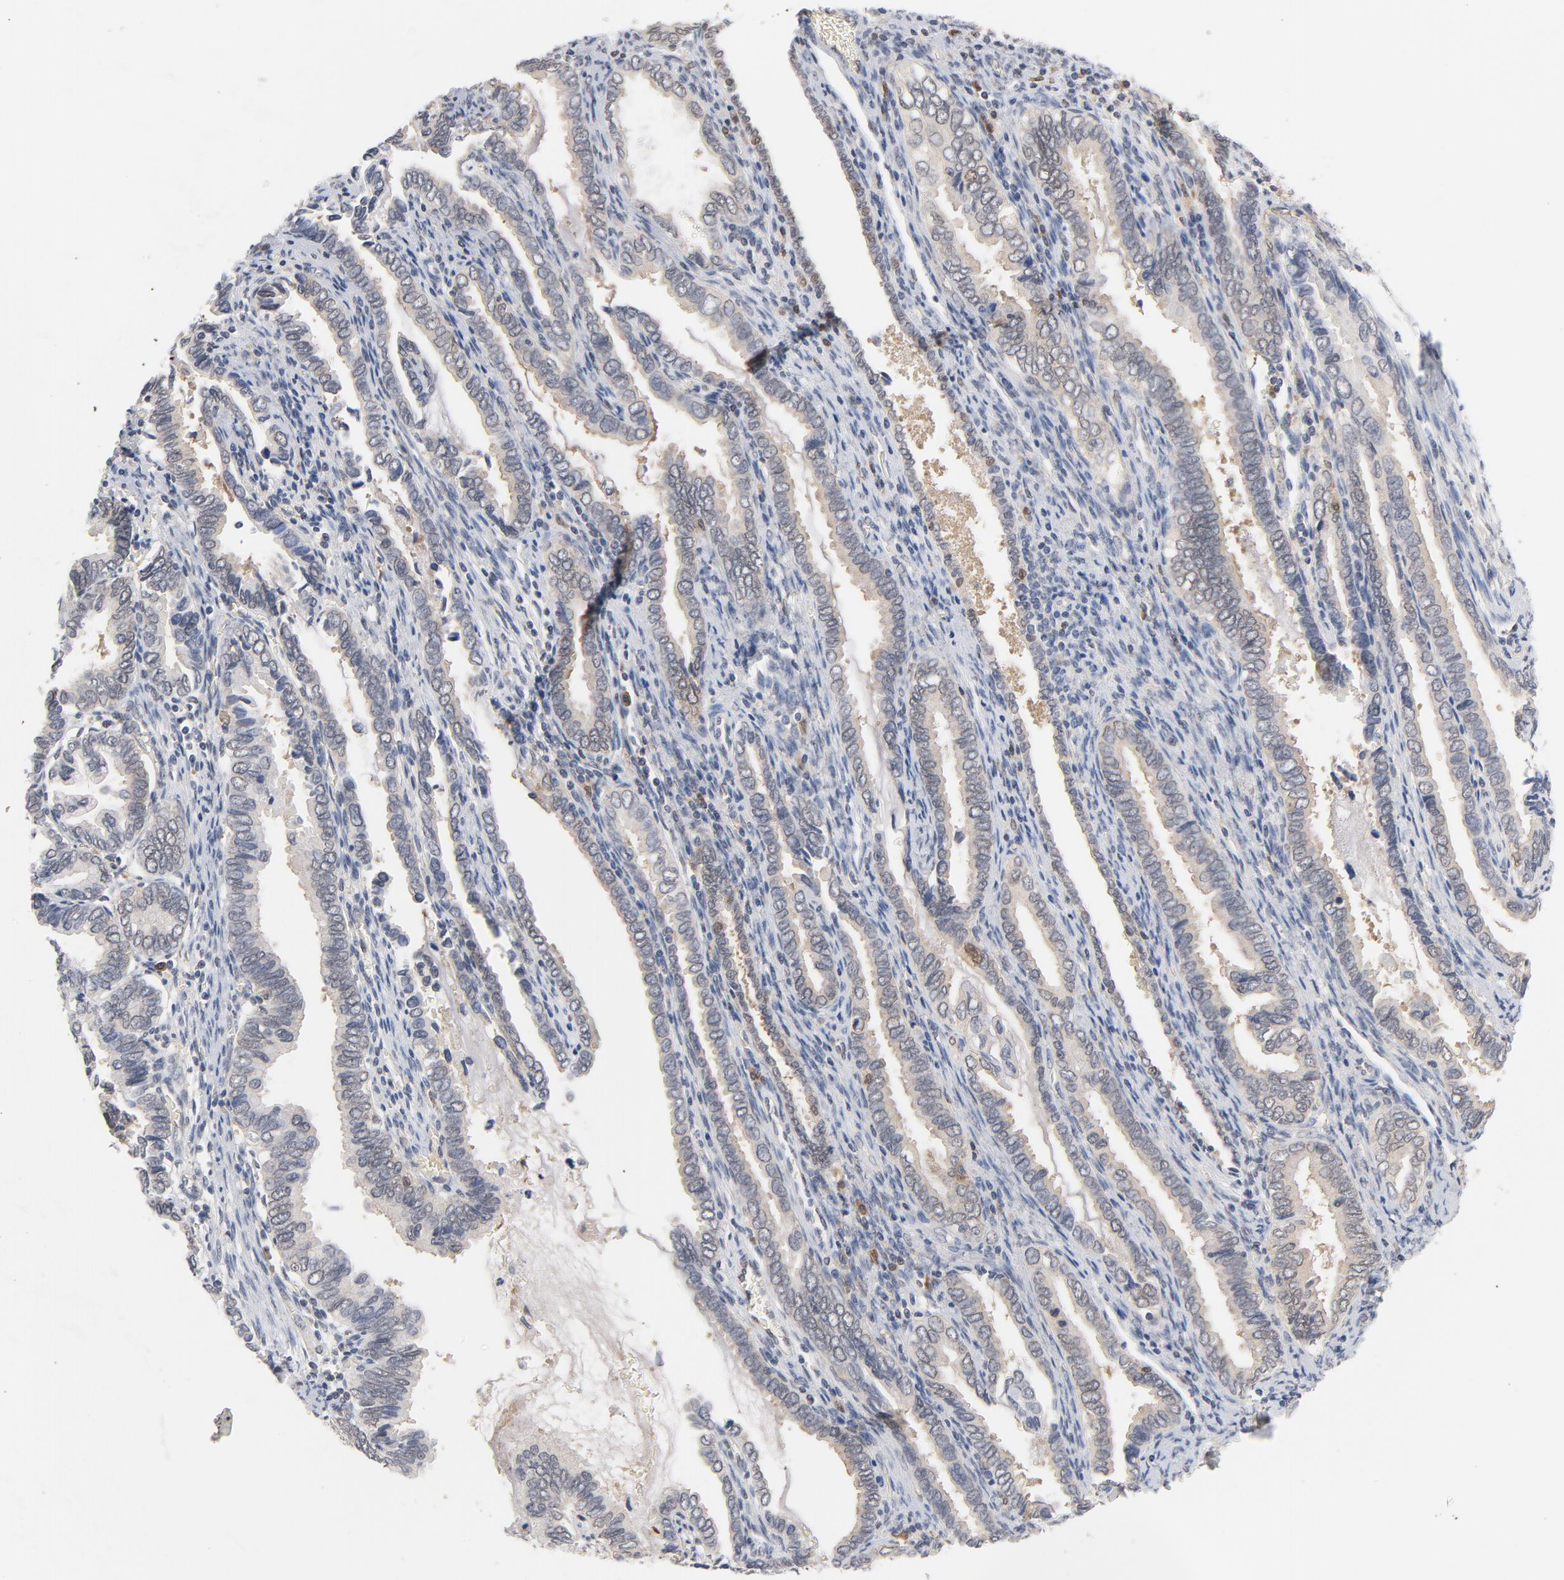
{"staining": {"intensity": "weak", "quantity": ">75%", "location": "cytoplasmic/membranous"}, "tissue": "cervical cancer", "cell_type": "Tumor cells", "image_type": "cancer", "snomed": [{"axis": "morphology", "description": "Adenocarcinoma, NOS"}, {"axis": "topography", "description": "Cervix"}], "caption": "Cervical cancer (adenocarcinoma) stained with a brown dye reveals weak cytoplasmic/membranous positive positivity in about >75% of tumor cells.", "gene": "PRDX1", "patient": {"sex": "female", "age": 49}}